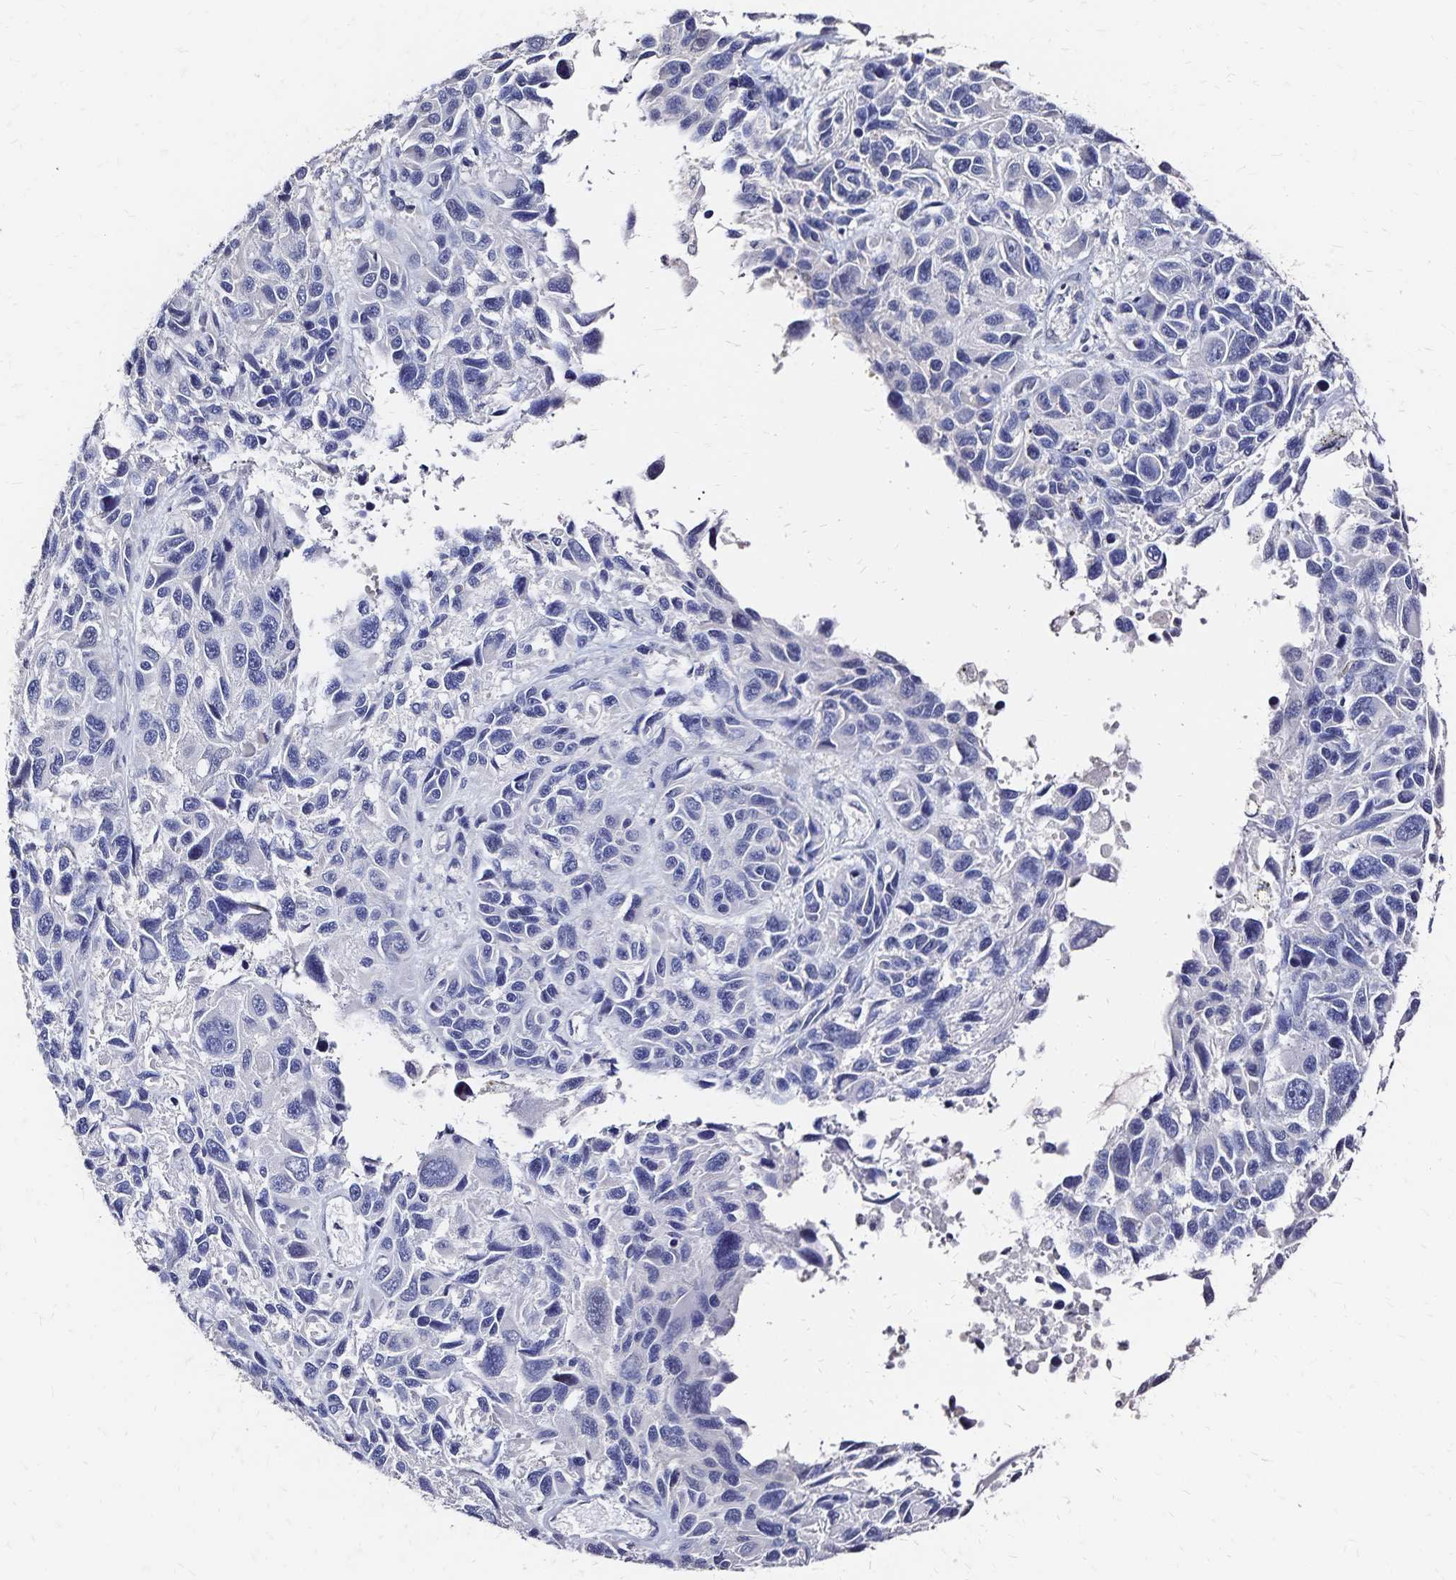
{"staining": {"intensity": "negative", "quantity": "none", "location": "none"}, "tissue": "melanoma", "cell_type": "Tumor cells", "image_type": "cancer", "snomed": [{"axis": "morphology", "description": "Malignant melanoma, NOS"}, {"axis": "topography", "description": "Skin"}], "caption": "Human melanoma stained for a protein using immunohistochemistry exhibits no expression in tumor cells.", "gene": "SLC5A1", "patient": {"sex": "male", "age": 53}}